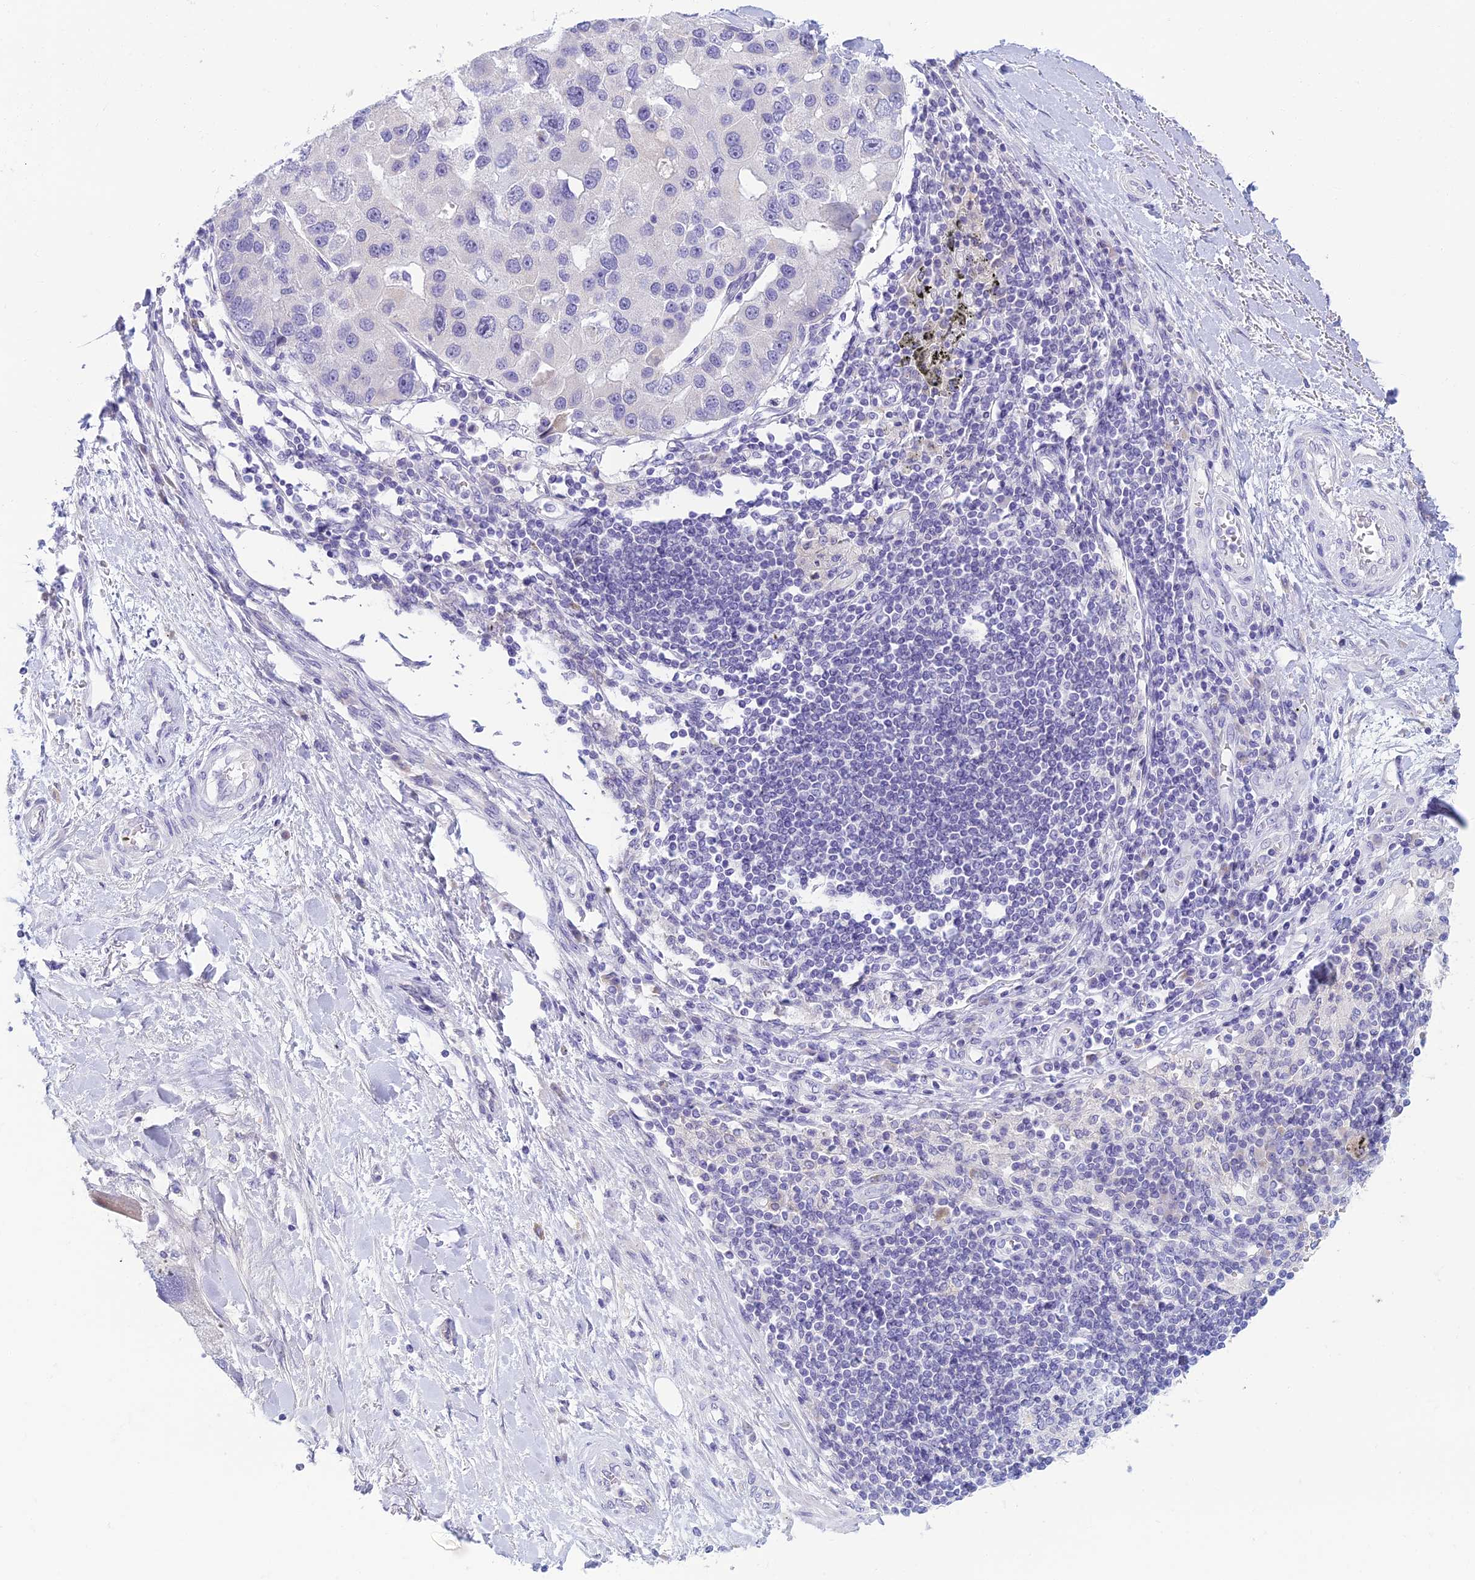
{"staining": {"intensity": "negative", "quantity": "none", "location": "none"}, "tissue": "lung cancer", "cell_type": "Tumor cells", "image_type": "cancer", "snomed": [{"axis": "morphology", "description": "Adenocarcinoma, NOS"}, {"axis": "topography", "description": "Lung"}], "caption": "IHC histopathology image of human adenocarcinoma (lung) stained for a protein (brown), which exhibits no positivity in tumor cells. (Brightfield microscopy of DAB (3,3'-diaminobenzidine) immunohistochemistry at high magnification).", "gene": "SLC25A41", "patient": {"sex": "female", "age": 54}}